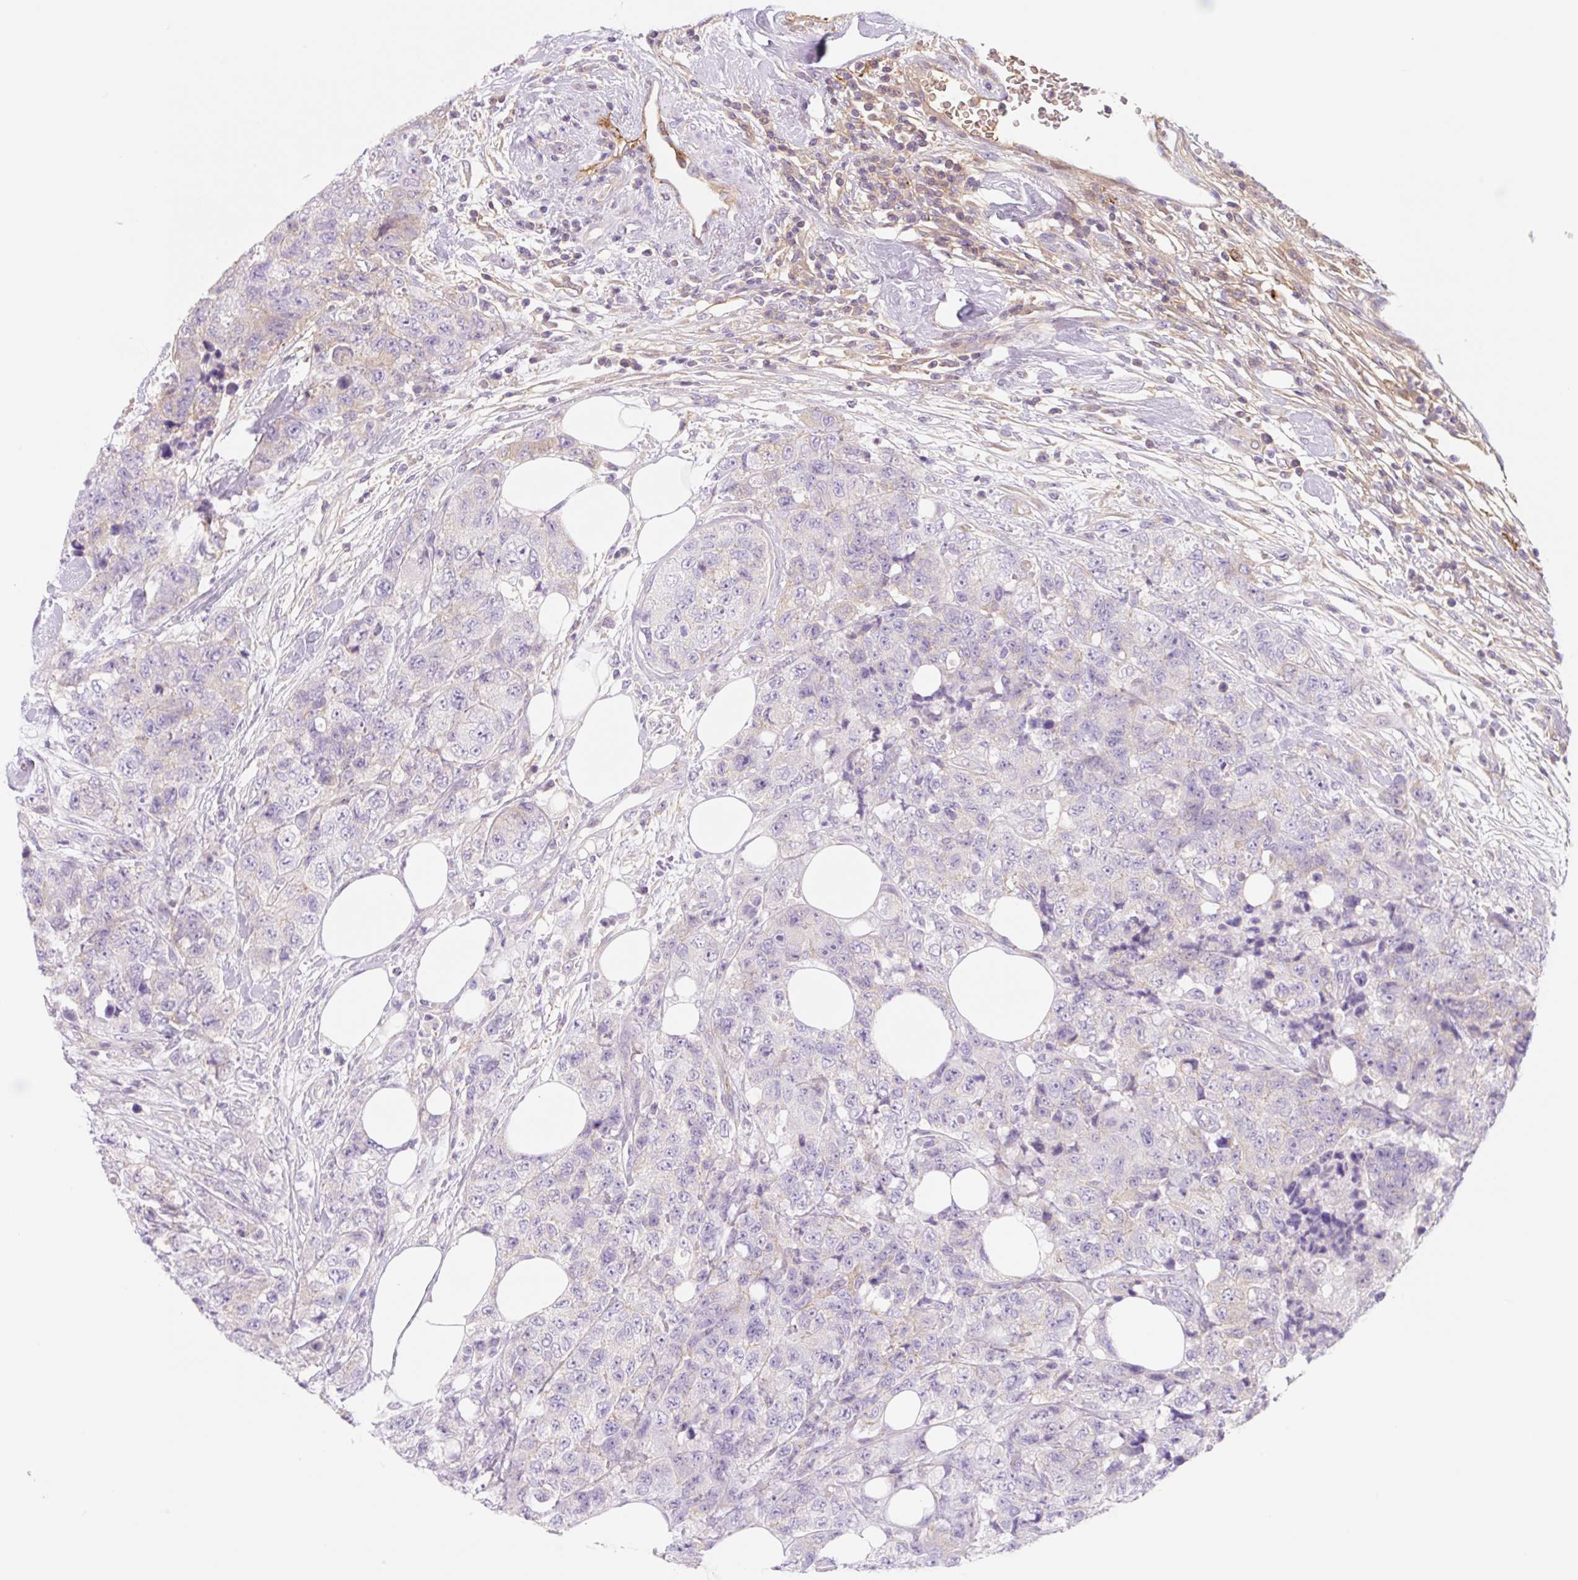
{"staining": {"intensity": "negative", "quantity": "none", "location": "none"}, "tissue": "urothelial cancer", "cell_type": "Tumor cells", "image_type": "cancer", "snomed": [{"axis": "morphology", "description": "Urothelial carcinoma, High grade"}, {"axis": "topography", "description": "Urinary bladder"}], "caption": "The micrograph exhibits no staining of tumor cells in urothelial cancer.", "gene": "LYVE1", "patient": {"sex": "female", "age": 78}}